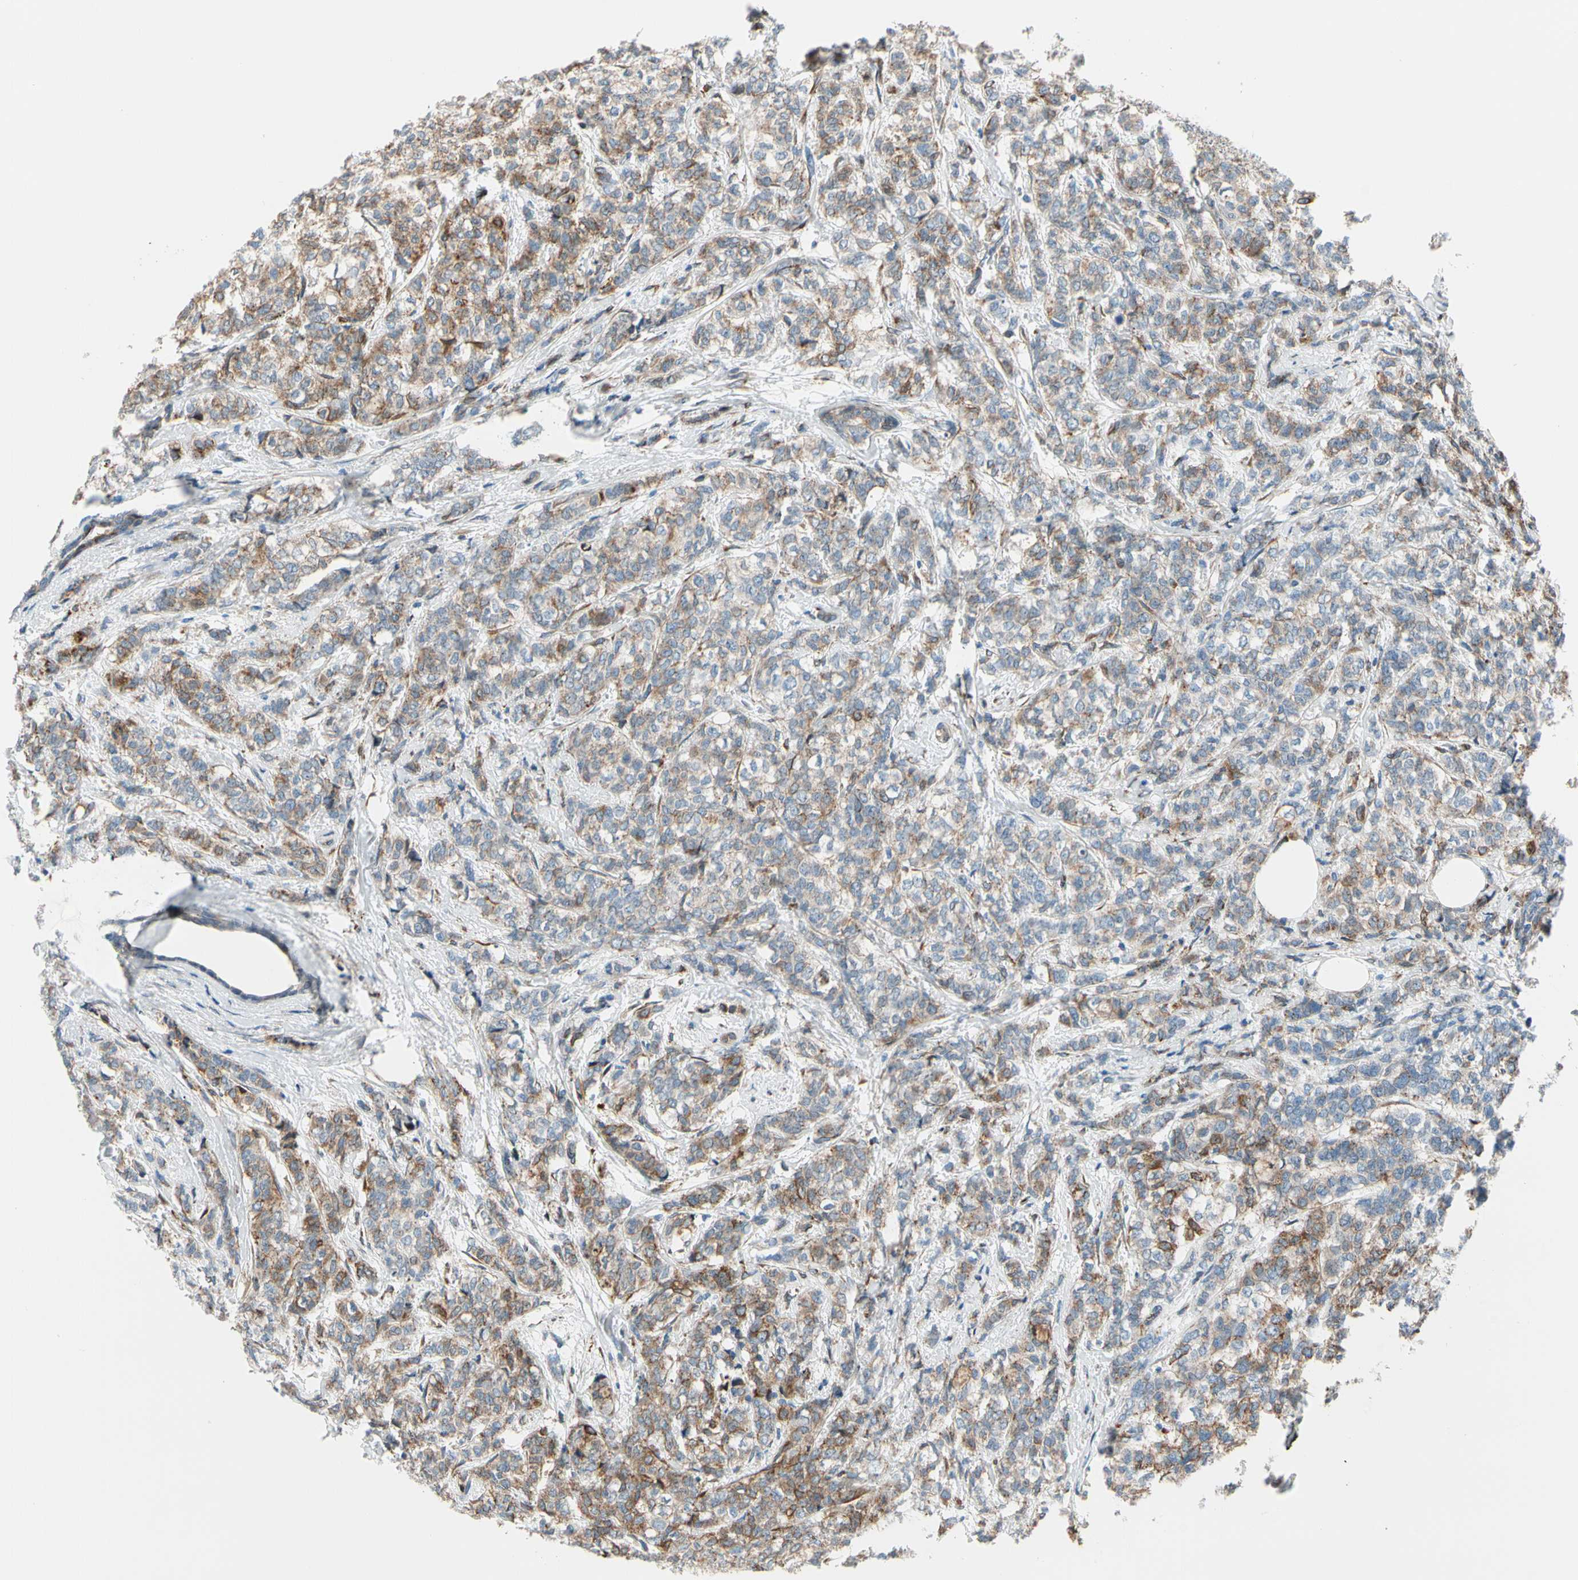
{"staining": {"intensity": "moderate", "quantity": "25%-75%", "location": "cytoplasmic/membranous"}, "tissue": "breast cancer", "cell_type": "Tumor cells", "image_type": "cancer", "snomed": [{"axis": "morphology", "description": "Lobular carcinoma"}, {"axis": "topography", "description": "Breast"}], "caption": "An IHC histopathology image of tumor tissue is shown. Protein staining in brown labels moderate cytoplasmic/membranous positivity in lobular carcinoma (breast) within tumor cells.", "gene": "NUCB1", "patient": {"sex": "female", "age": 60}}